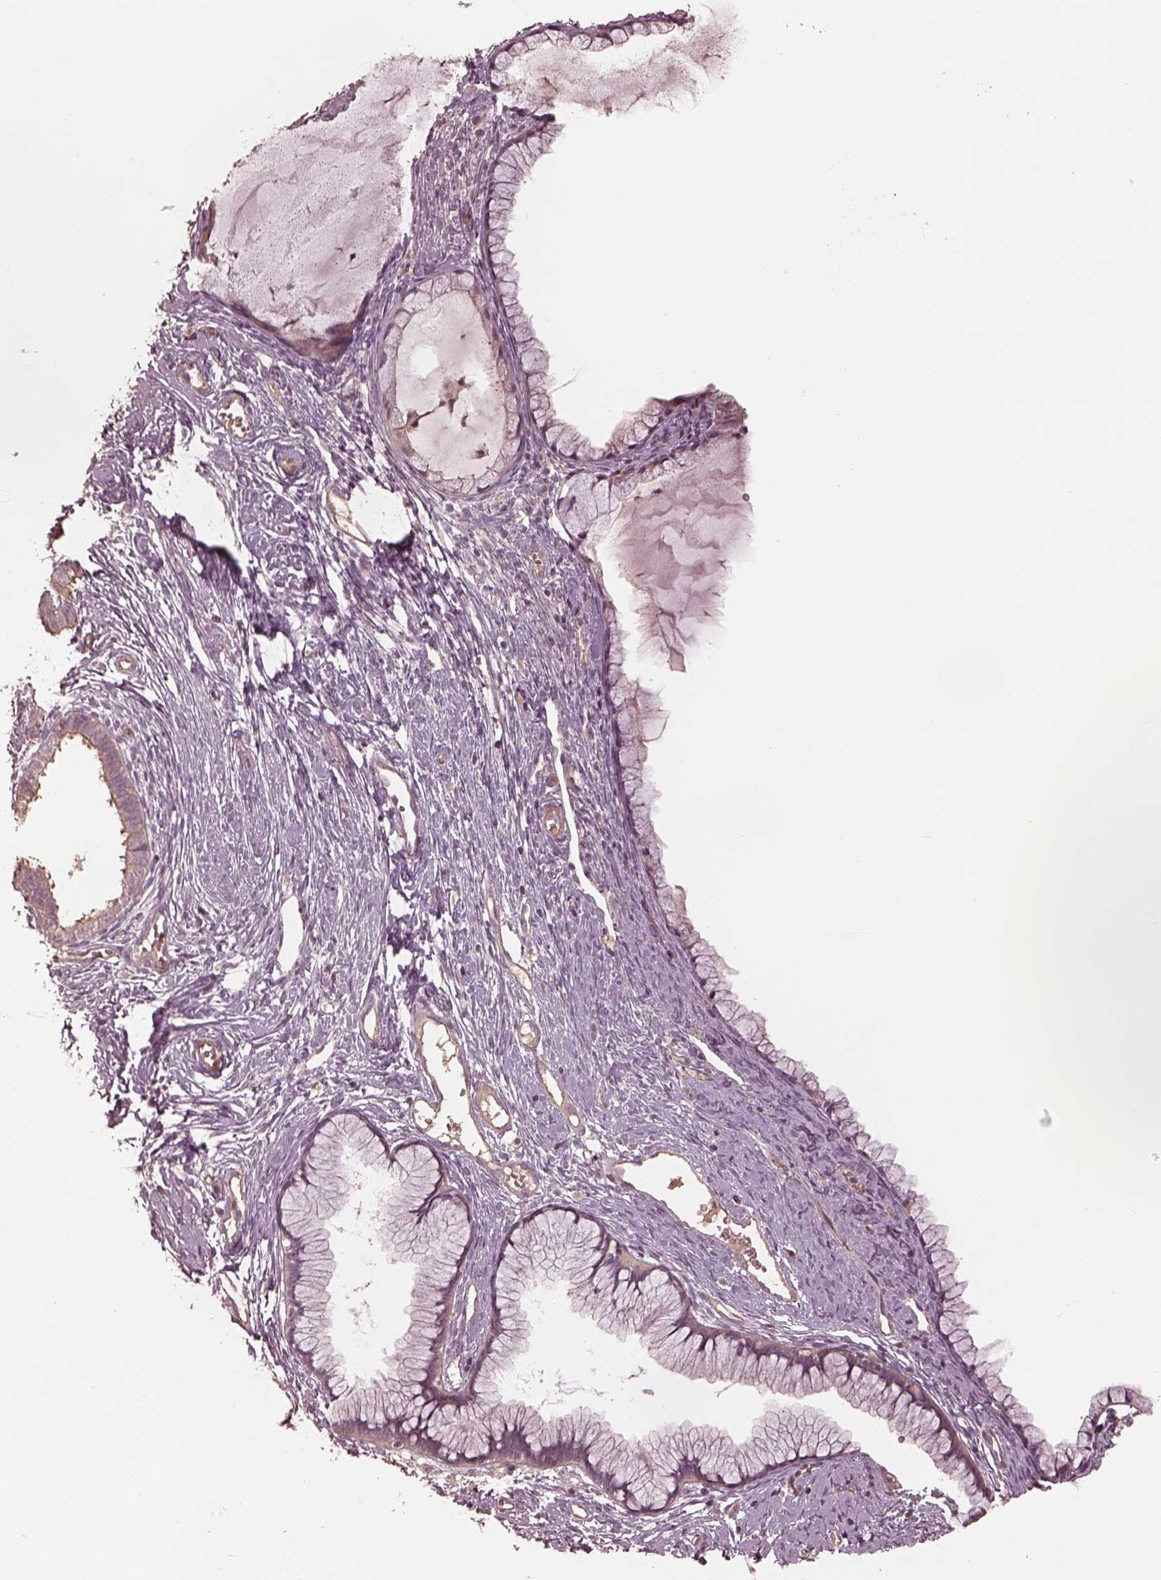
{"staining": {"intensity": "weak", "quantity": ">75%", "location": "cytoplasmic/membranous"}, "tissue": "cervix", "cell_type": "Glandular cells", "image_type": "normal", "snomed": [{"axis": "morphology", "description": "Normal tissue, NOS"}, {"axis": "topography", "description": "Cervix"}], "caption": "This is a photomicrograph of immunohistochemistry (IHC) staining of benign cervix, which shows weak positivity in the cytoplasmic/membranous of glandular cells.", "gene": "OTOGL", "patient": {"sex": "female", "age": 40}}